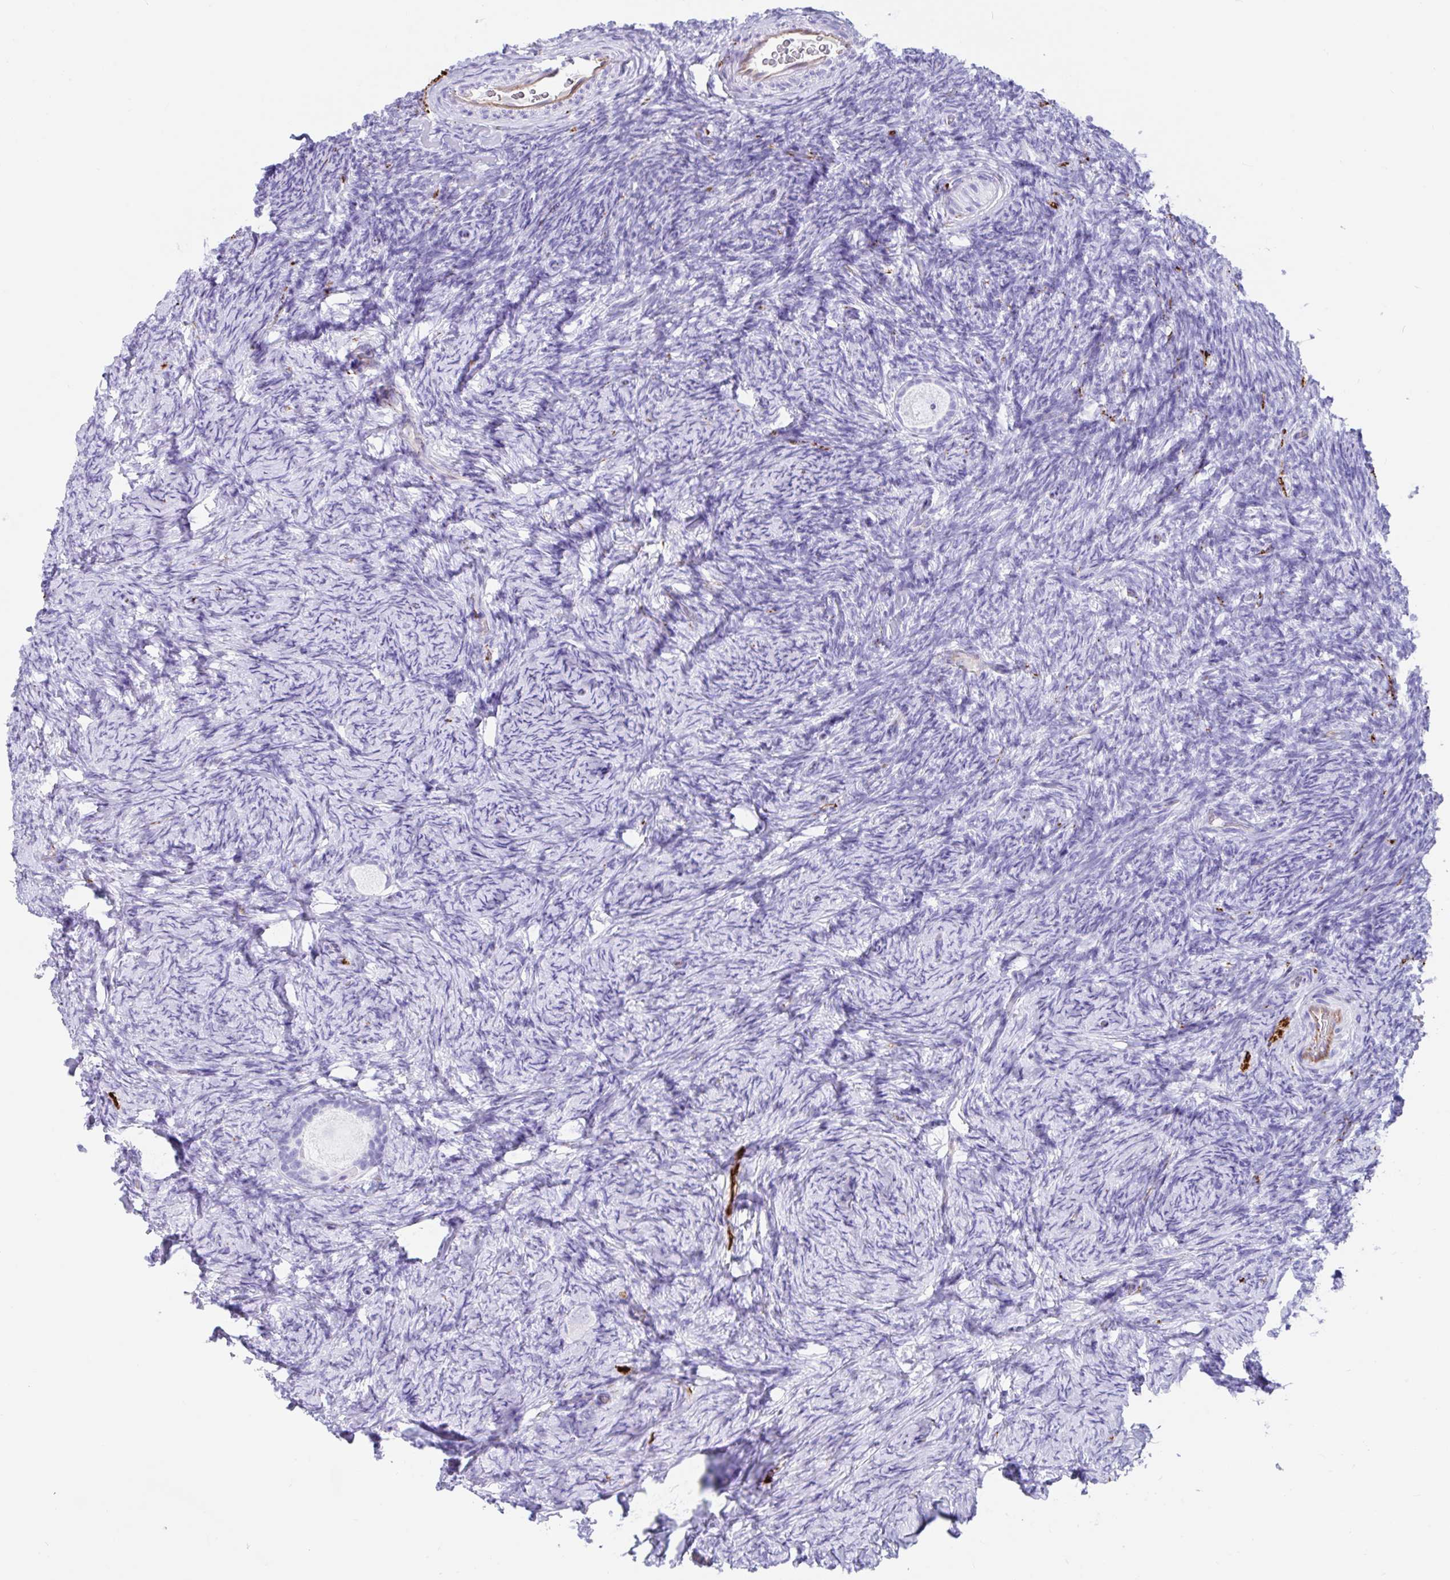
{"staining": {"intensity": "negative", "quantity": "none", "location": "none"}, "tissue": "ovary", "cell_type": "Follicle cells", "image_type": "normal", "snomed": [{"axis": "morphology", "description": "Normal tissue, NOS"}, {"axis": "topography", "description": "Ovary"}], "caption": "IHC of normal human ovary shows no staining in follicle cells. (Brightfield microscopy of DAB immunohistochemistry (IHC) at high magnification).", "gene": "FAM107A", "patient": {"sex": "female", "age": 34}}